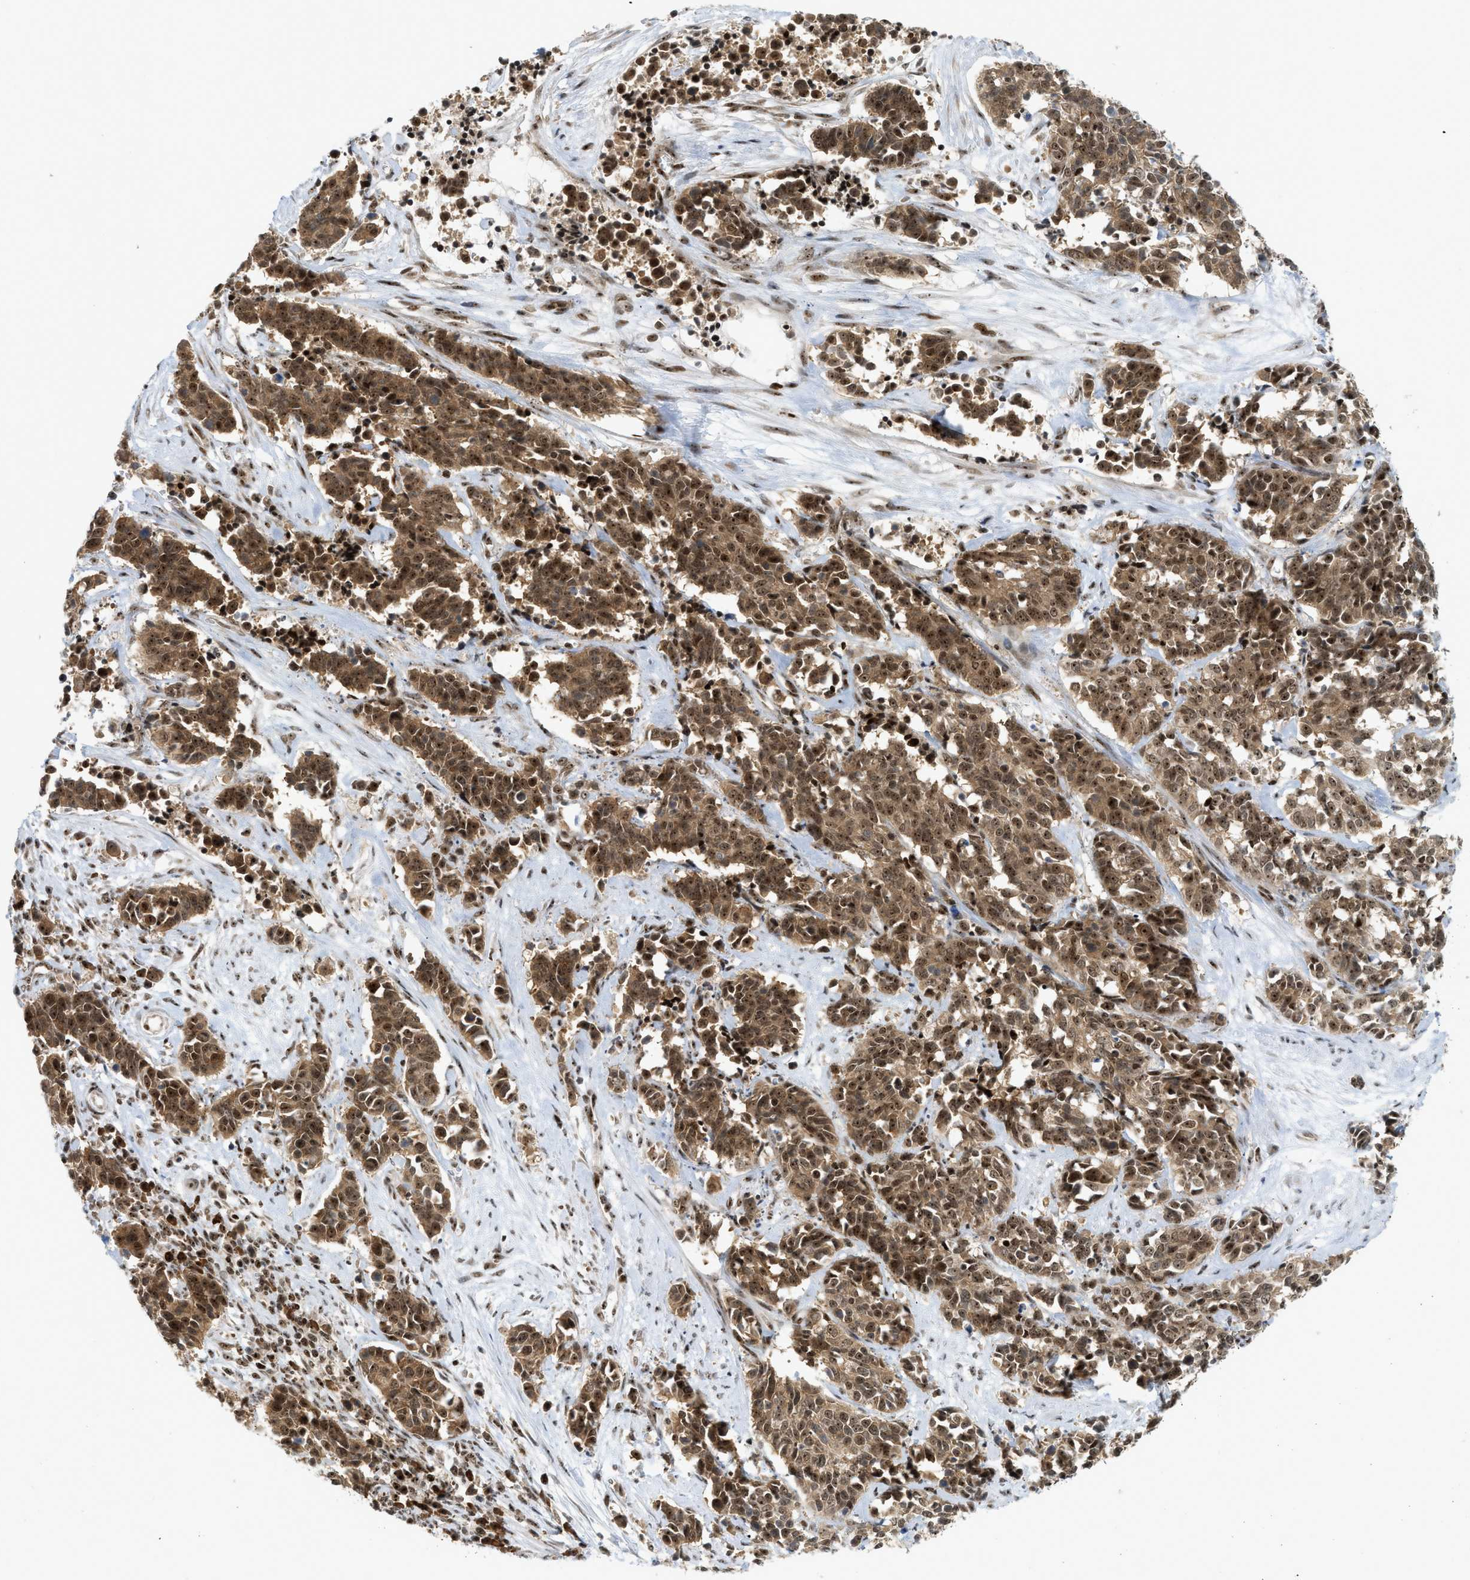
{"staining": {"intensity": "strong", "quantity": ">75%", "location": "cytoplasmic/membranous,nuclear"}, "tissue": "cervical cancer", "cell_type": "Tumor cells", "image_type": "cancer", "snomed": [{"axis": "morphology", "description": "Squamous cell carcinoma, NOS"}, {"axis": "topography", "description": "Cervix"}], "caption": "Immunohistochemical staining of human cervical cancer (squamous cell carcinoma) demonstrates high levels of strong cytoplasmic/membranous and nuclear protein positivity in approximately >75% of tumor cells.", "gene": "ZNF22", "patient": {"sex": "female", "age": 35}}